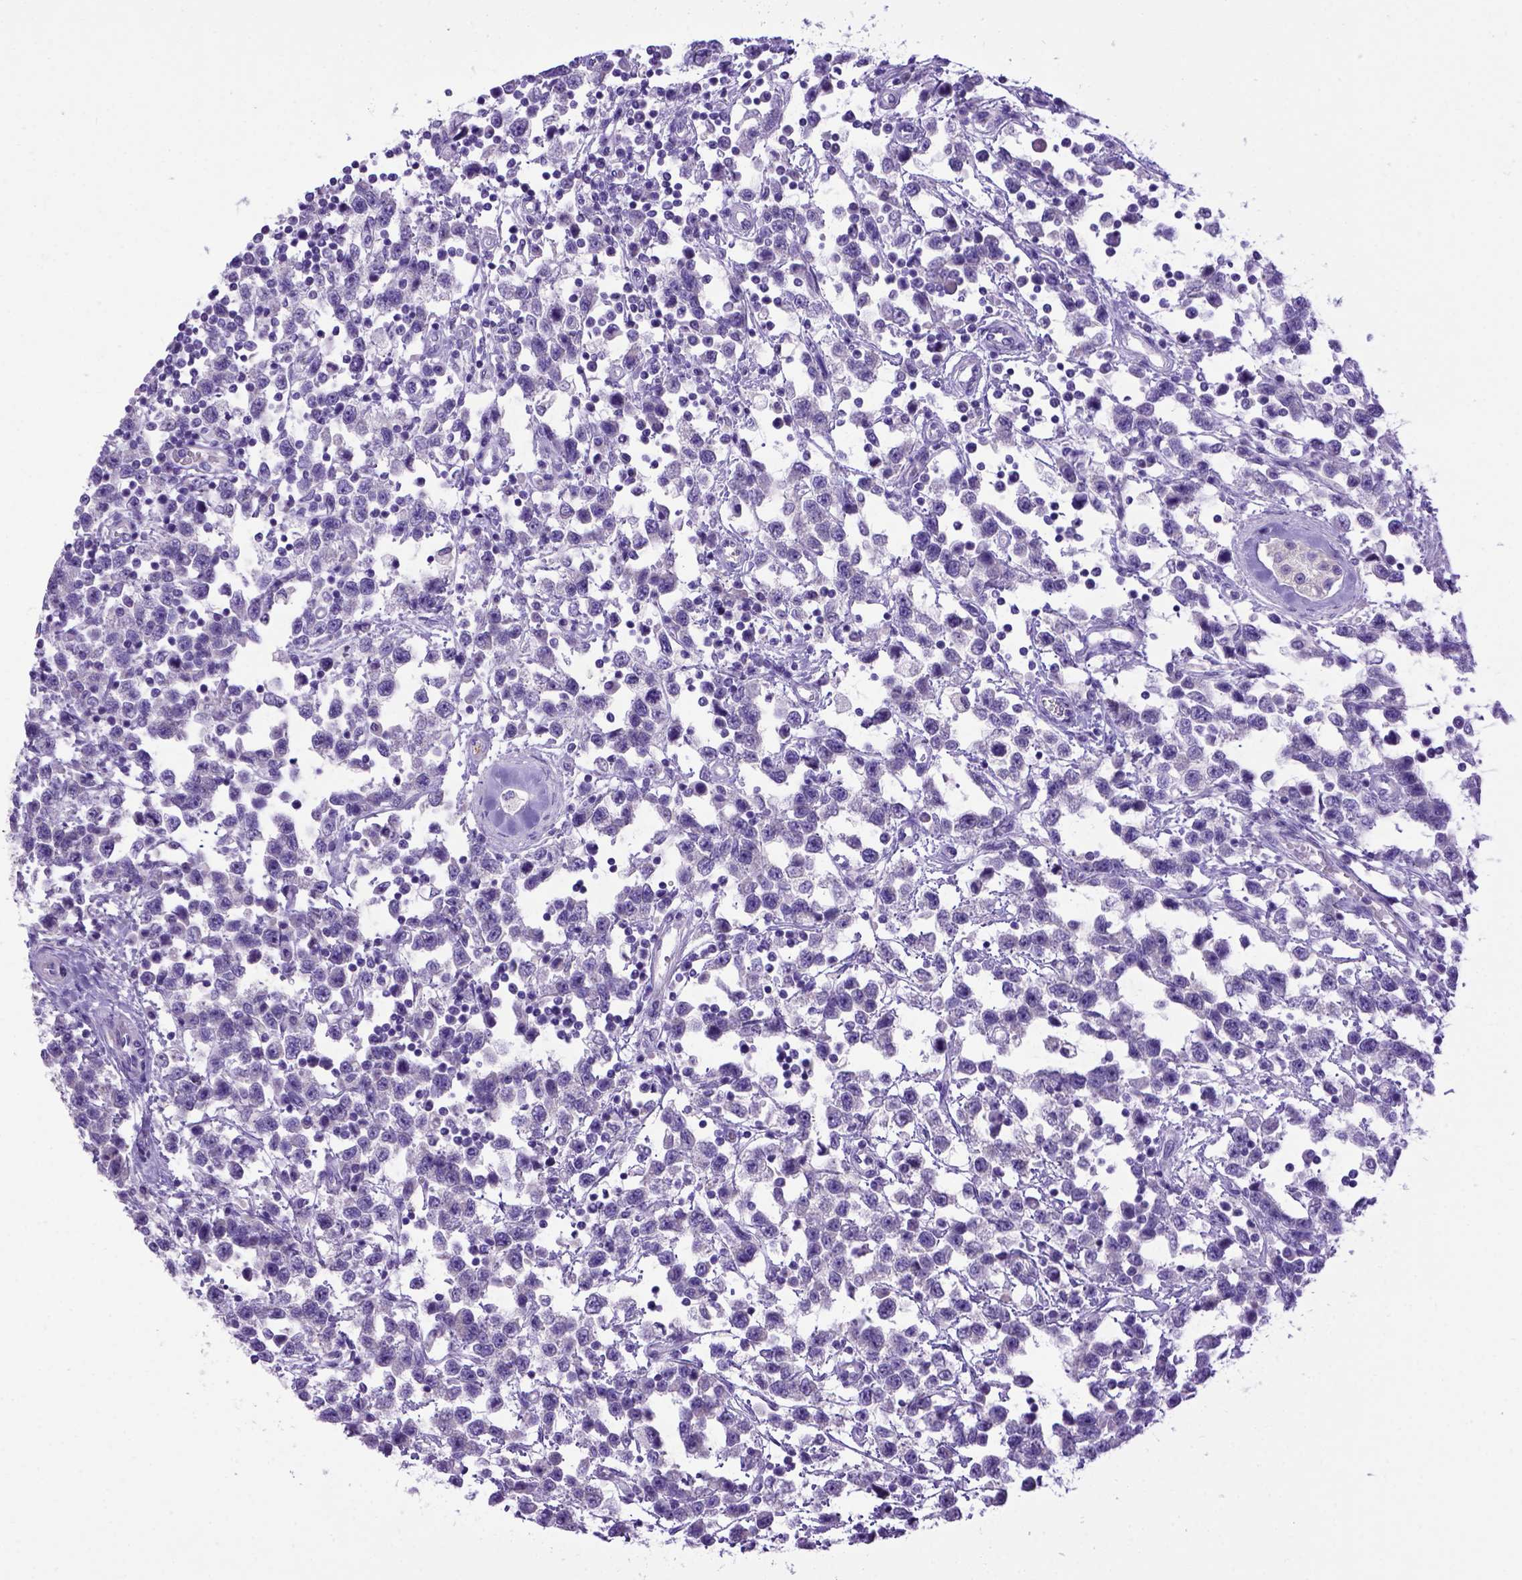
{"staining": {"intensity": "negative", "quantity": "none", "location": "none"}, "tissue": "testis cancer", "cell_type": "Tumor cells", "image_type": "cancer", "snomed": [{"axis": "morphology", "description": "Seminoma, NOS"}, {"axis": "topography", "description": "Testis"}], "caption": "IHC of human testis cancer (seminoma) shows no expression in tumor cells.", "gene": "PTGES", "patient": {"sex": "male", "age": 34}}